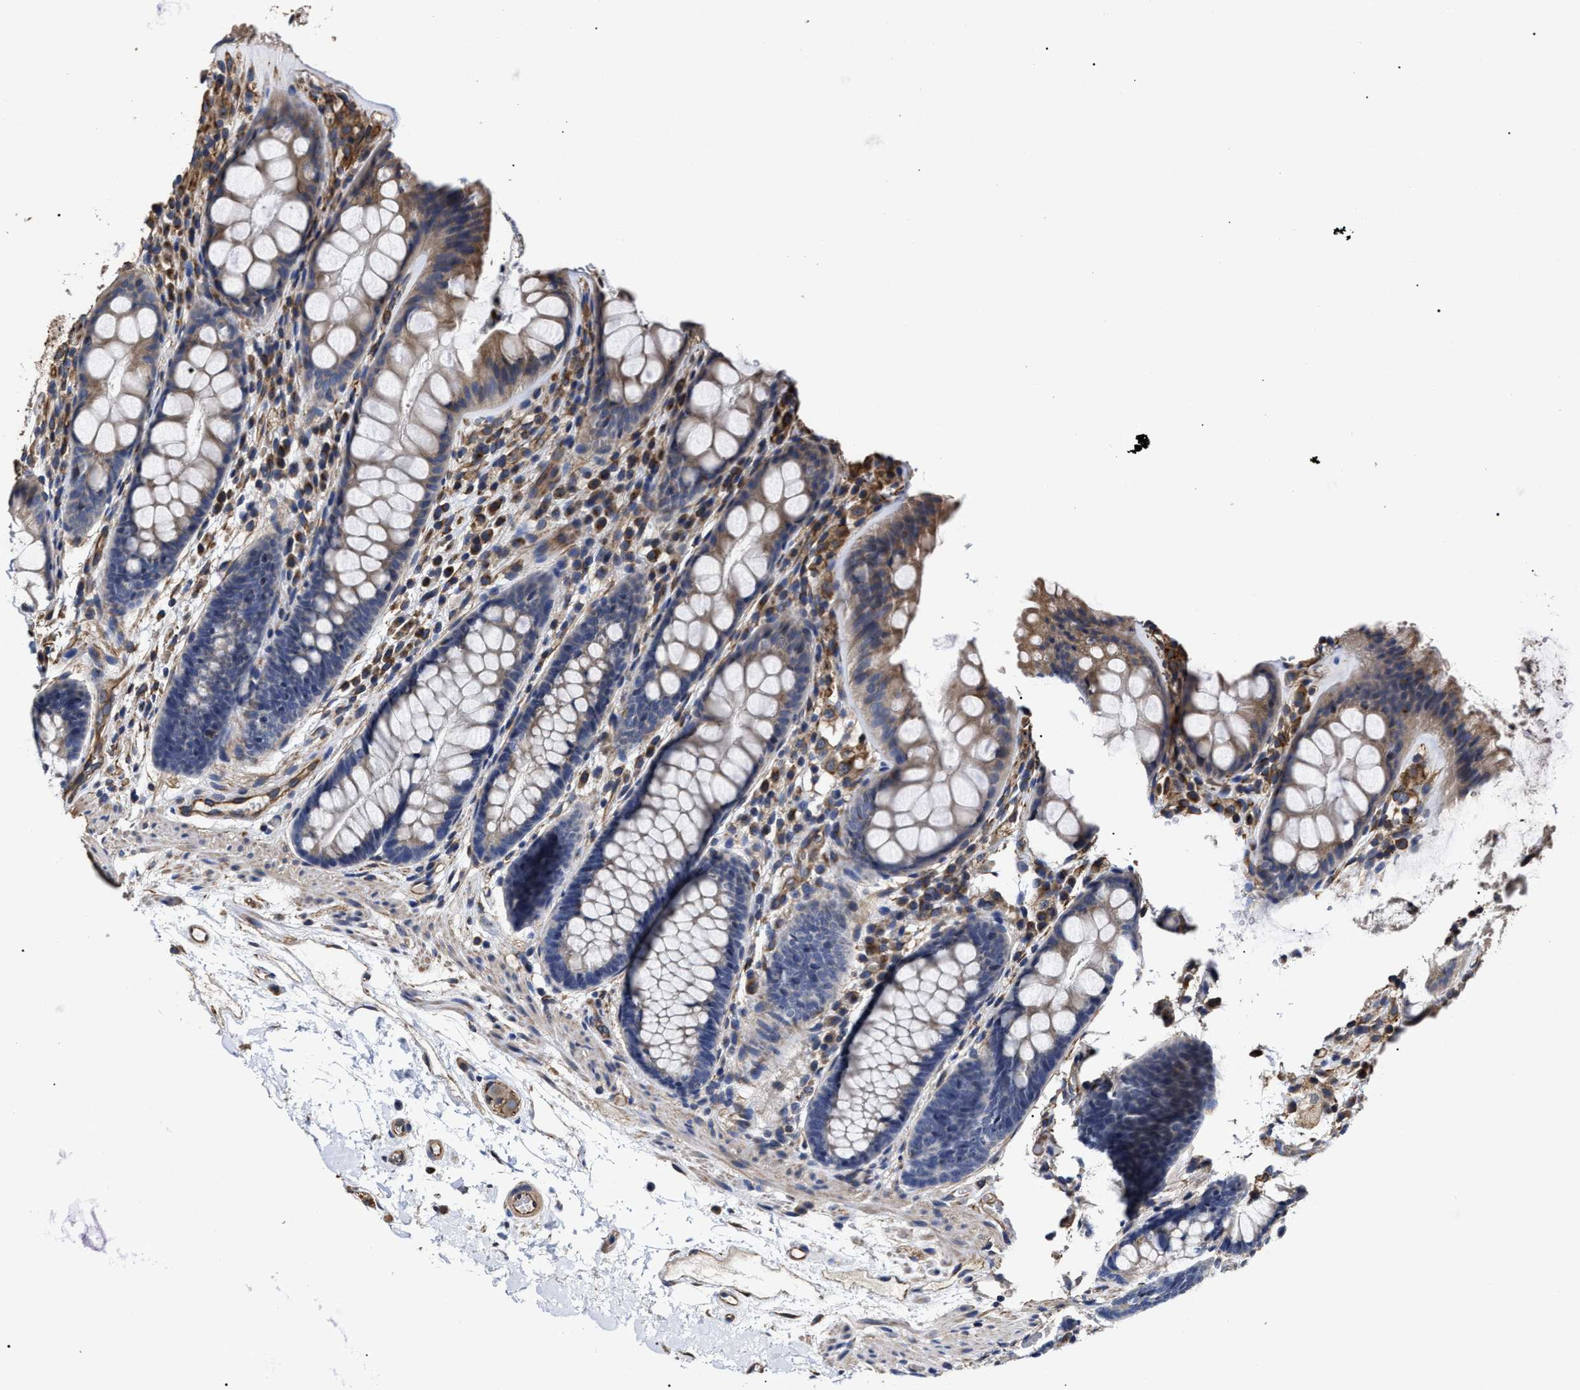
{"staining": {"intensity": "weak", "quantity": ">75%", "location": "cytoplasmic/membranous"}, "tissue": "colon", "cell_type": "Endothelial cells", "image_type": "normal", "snomed": [{"axis": "morphology", "description": "Normal tissue, NOS"}, {"axis": "topography", "description": "Colon"}], "caption": "Endothelial cells show low levels of weak cytoplasmic/membranous expression in approximately >75% of cells in normal human colon.", "gene": "TSPAN33", "patient": {"sex": "female", "age": 56}}